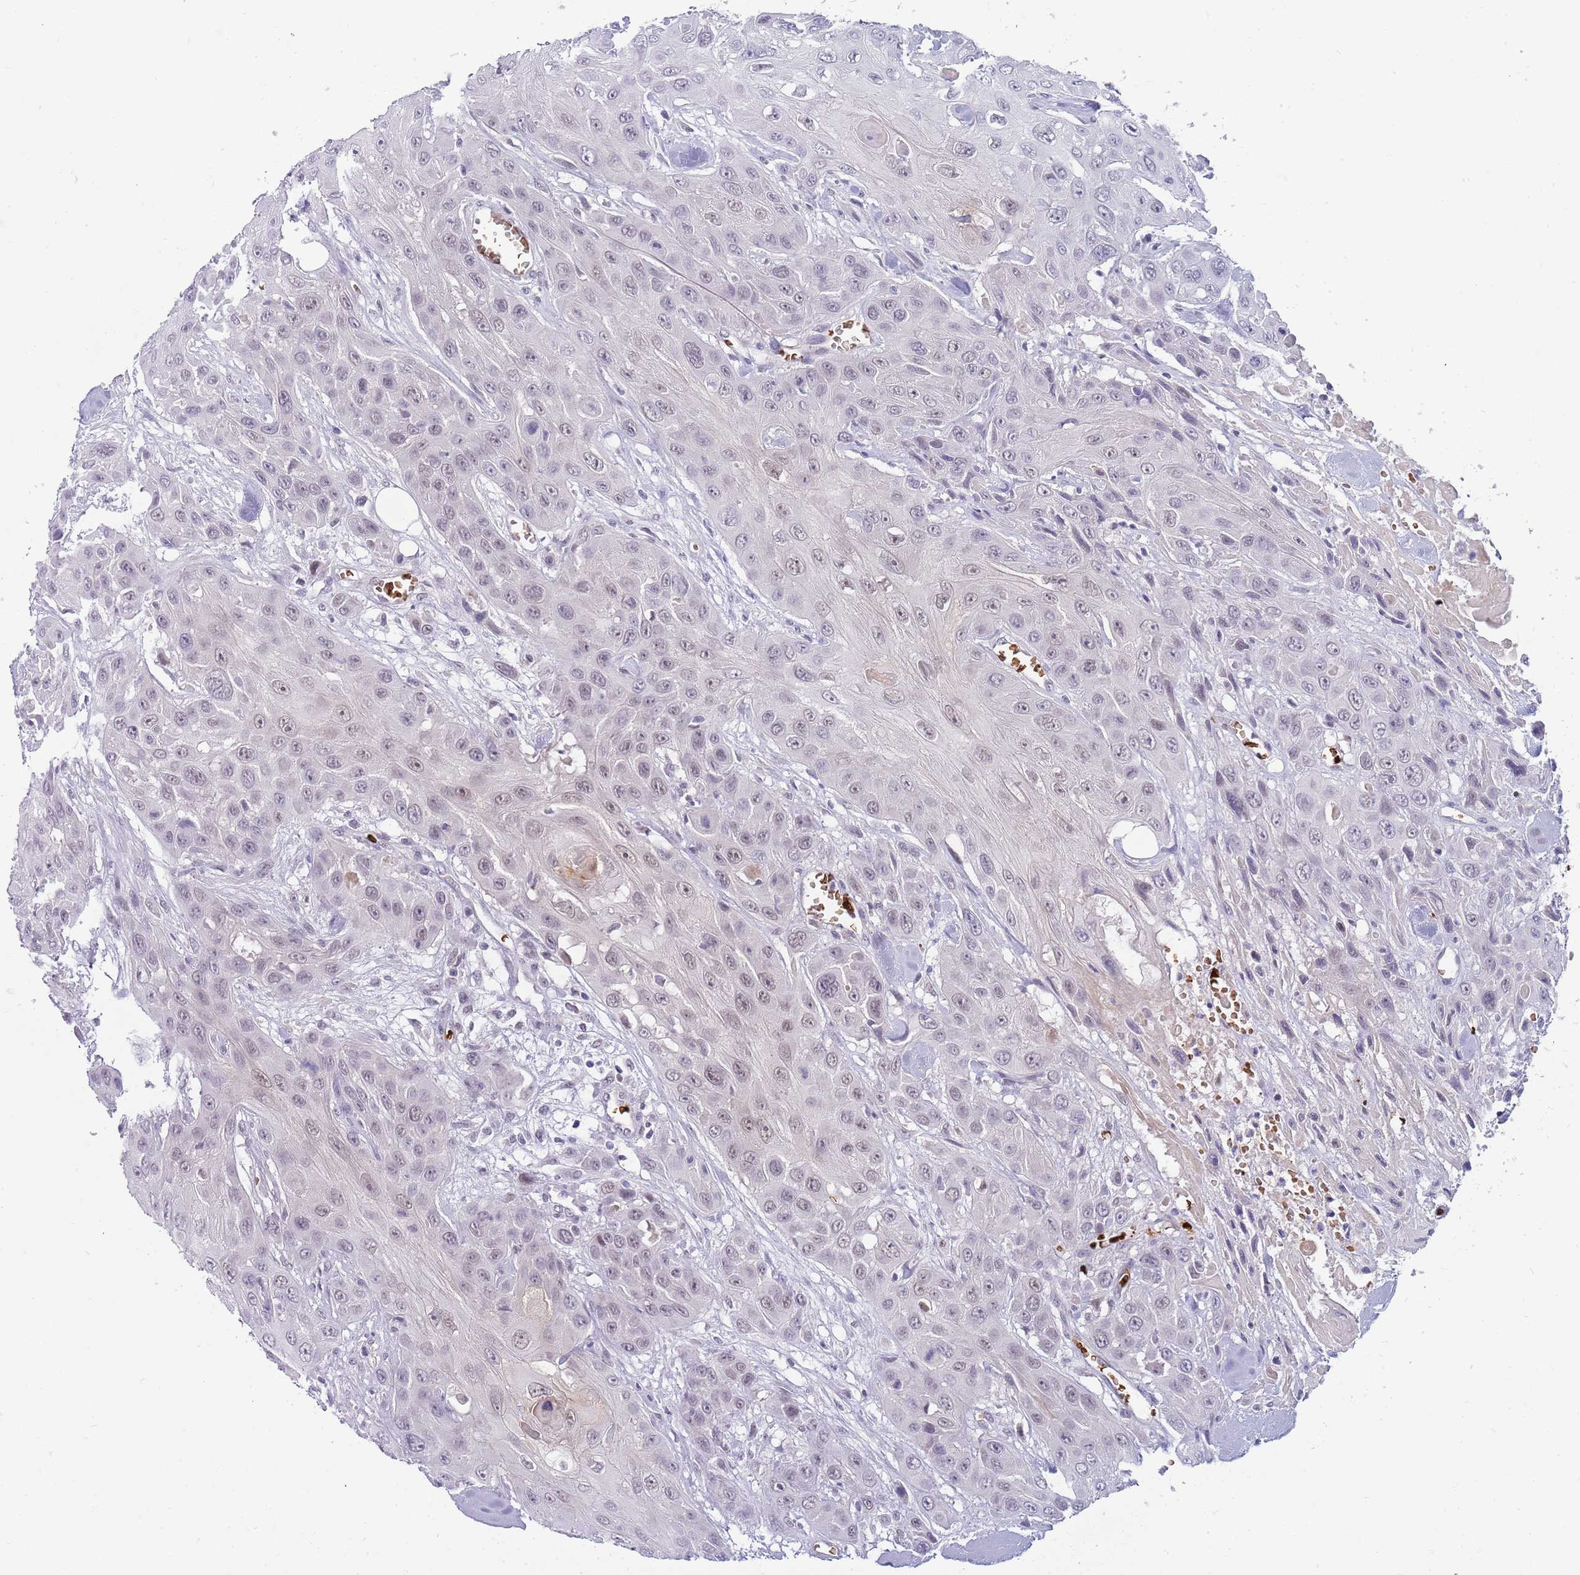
{"staining": {"intensity": "weak", "quantity": "25%-75%", "location": "nuclear"}, "tissue": "head and neck cancer", "cell_type": "Tumor cells", "image_type": "cancer", "snomed": [{"axis": "morphology", "description": "Squamous cell carcinoma, NOS"}, {"axis": "topography", "description": "Head-Neck"}], "caption": "Immunohistochemistry (IHC) of head and neck cancer displays low levels of weak nuclear positivity in approximately 25%-75% of tumor cells.", "gene": "LYPD6B", "patient": {"sex": "male", "age": 81}}